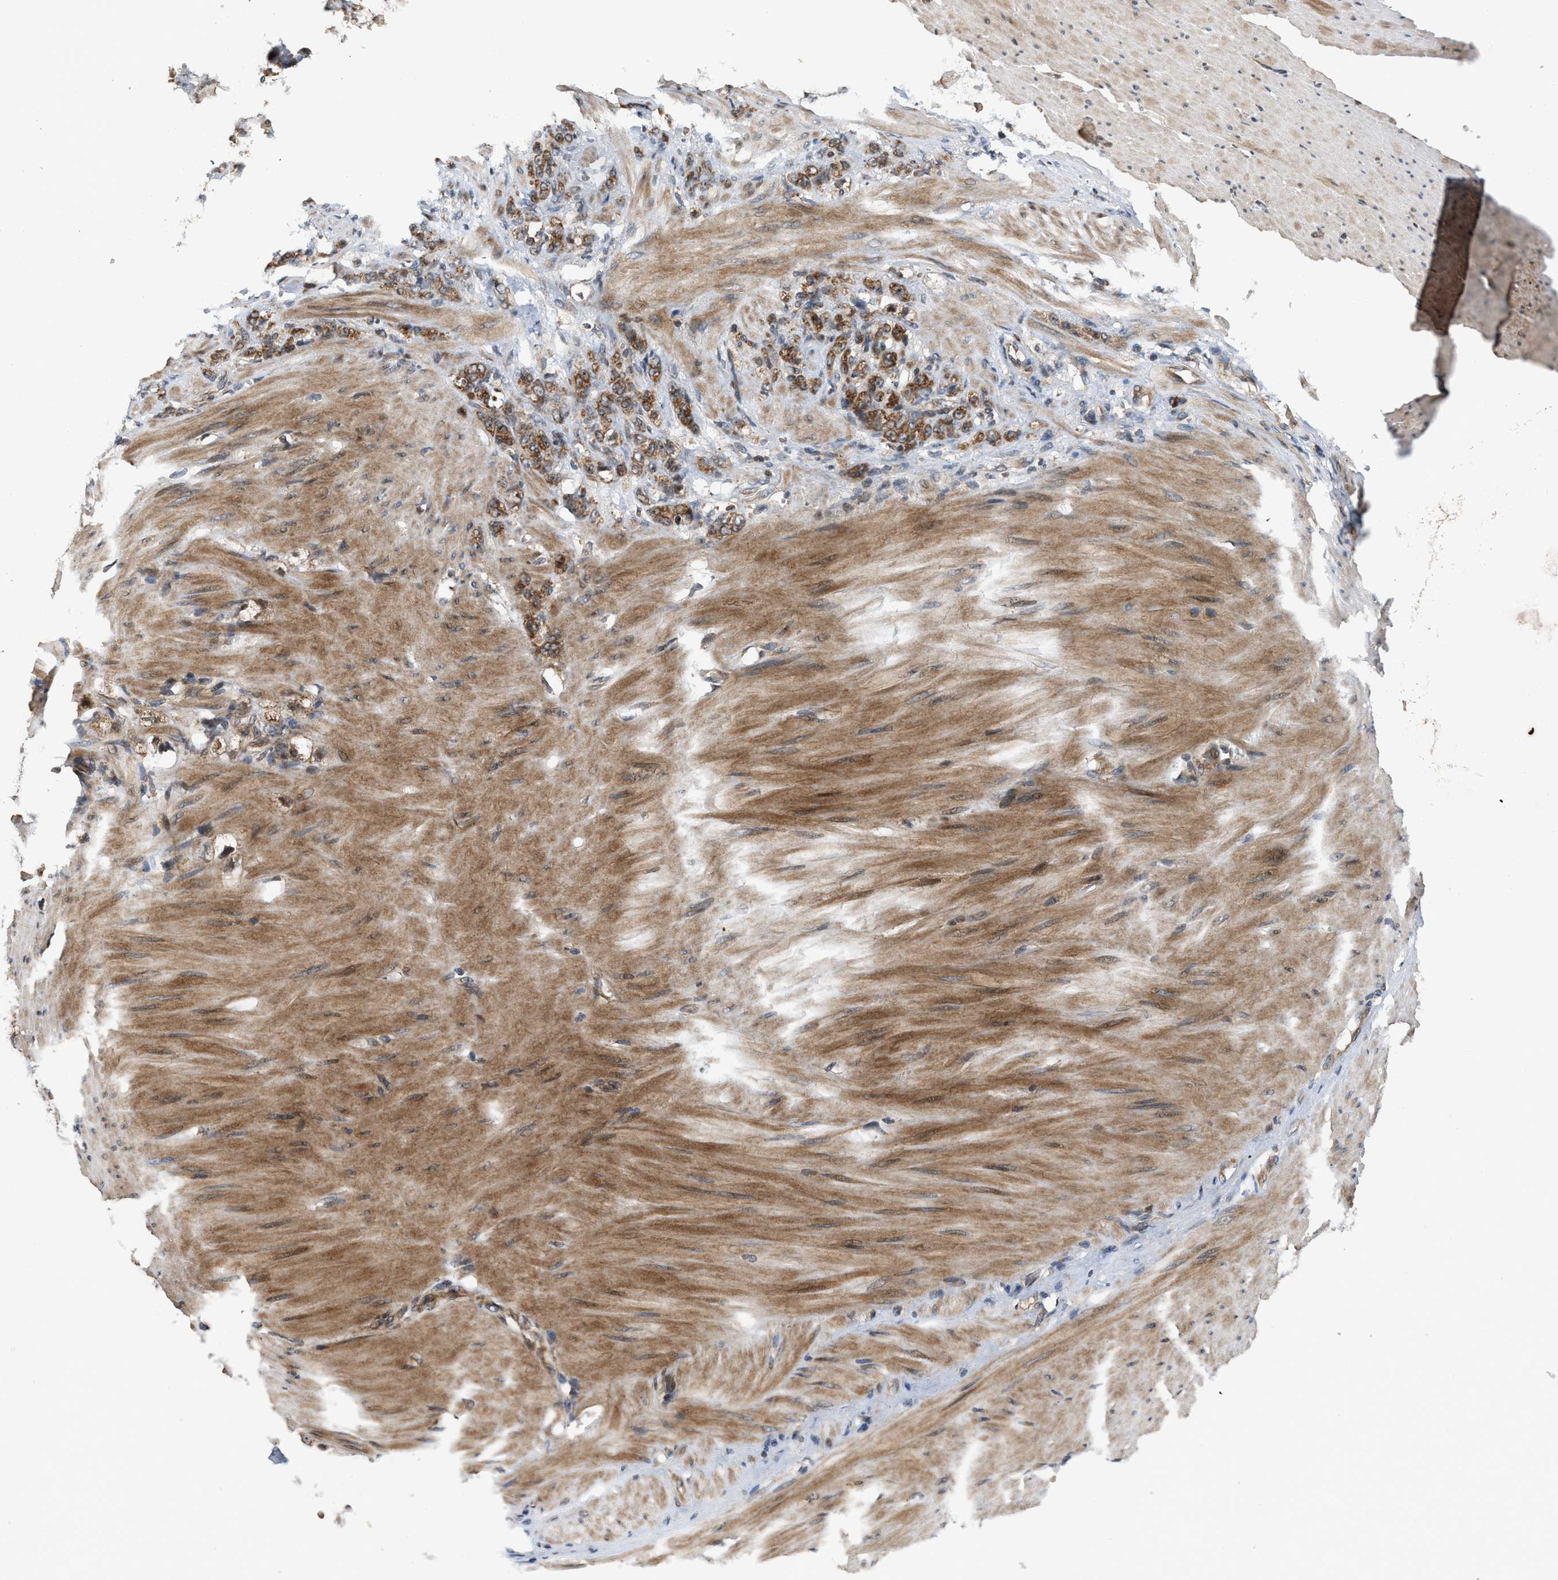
{"staining": {"intensity": "moderate", "quantity": ">75%", "location": "cytoplasmic/membranous"}, "tissue": "stomach cancer", "cell_type": "Tumor cells", "image_type": "cancer", "snomed": [{"axis": "morphology", "description": "Adenocarcinoma, NOS"}, {"axis": "topography", "description": "Stomach"}], "caption": "Immunohistochemical staining of human stomach cancer (adenocarcinoma) displays medium levels of moderate cytoplasmic/membranous staining in about >75% of tumor cells.", "gene": "ELP2", "patient": {"sex": "male", "age": 82}}